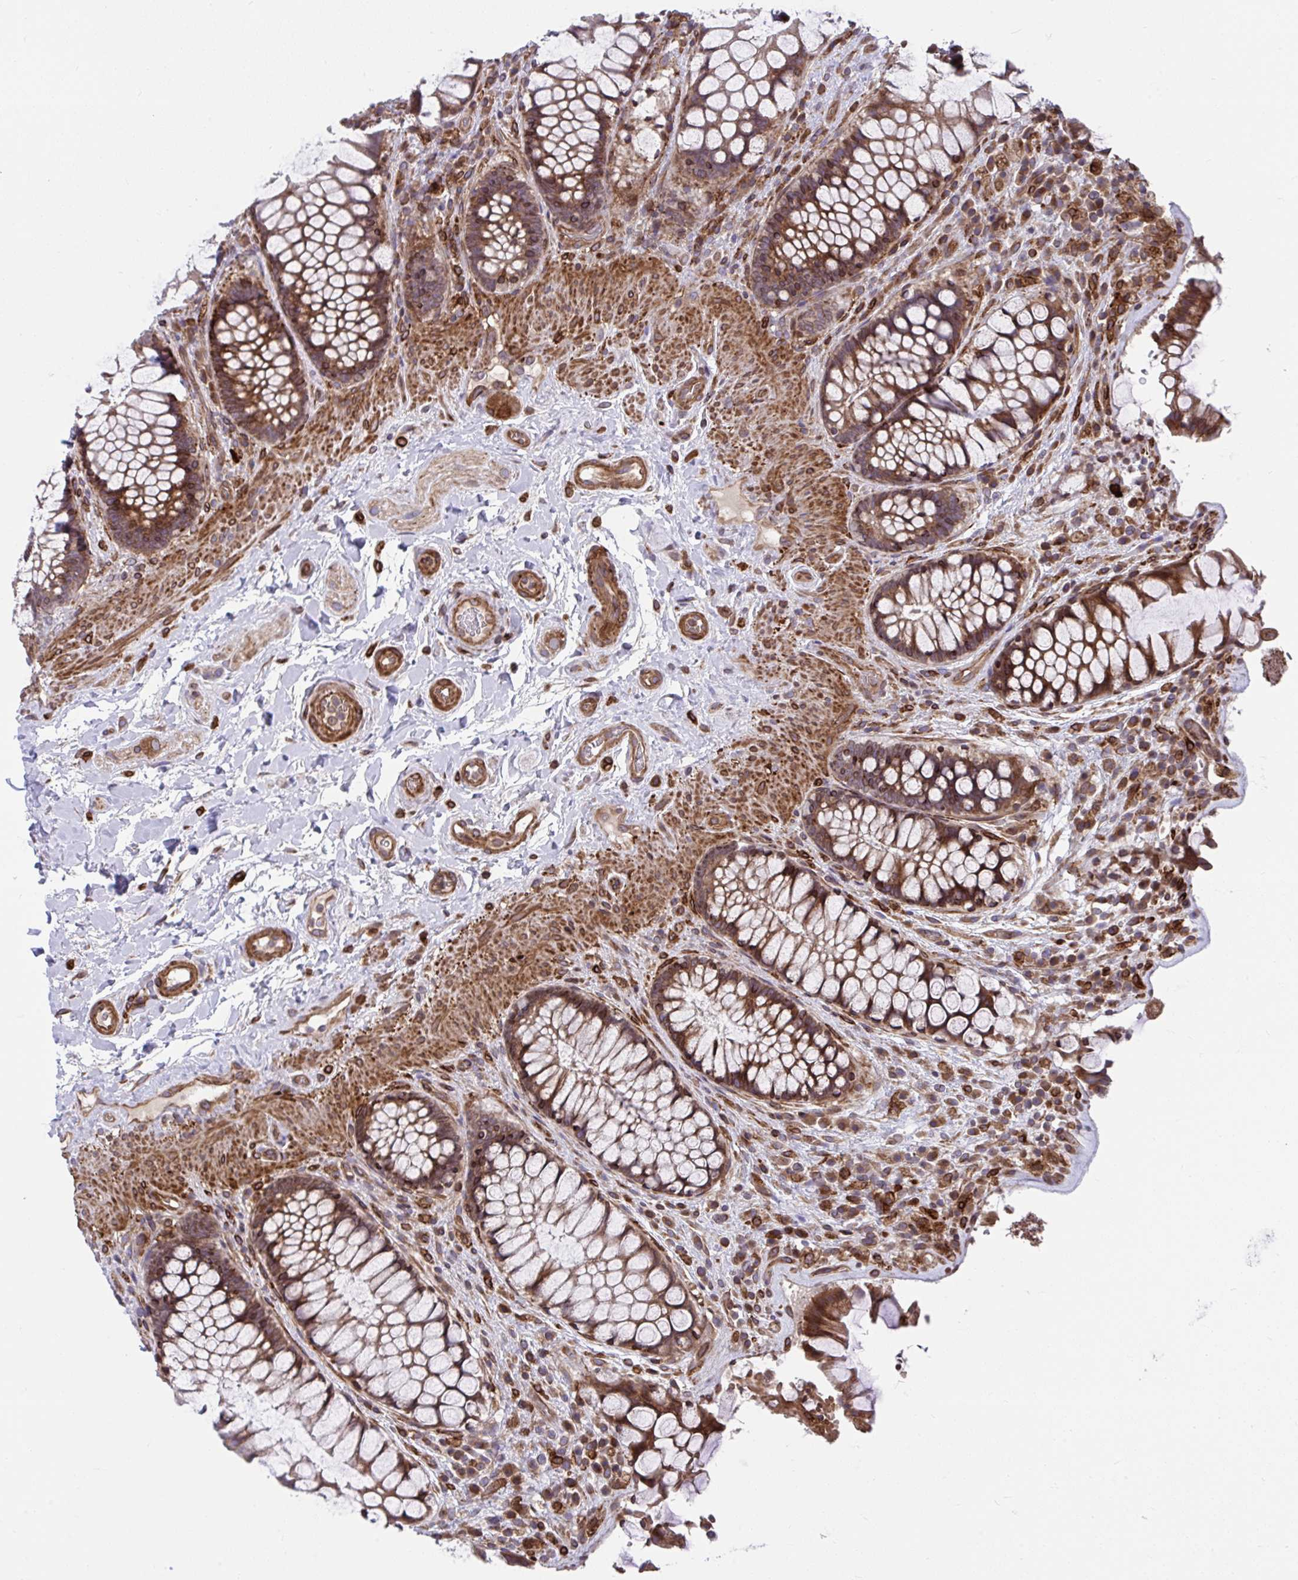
{"staining": {"intensity": "strong", "quantity": ">75%", "location": "cytoplasmic/membranous"}, "tissue": "rectum", "cell_type": "Glandular cells", "image_type": "normal", "snomed": [{"axis": "morphology", "description": "Normal tissue, NOS"}, {"axis": "topography", "description": "Rectum"}], "caption": "Immunohistochemical staining of benign human rectum shows strong cytoplasmic/membranous protein positivity in about >75% of glandular cells.", "gene": "STIM2", "patient": {"sex": "female", "age": 58}}